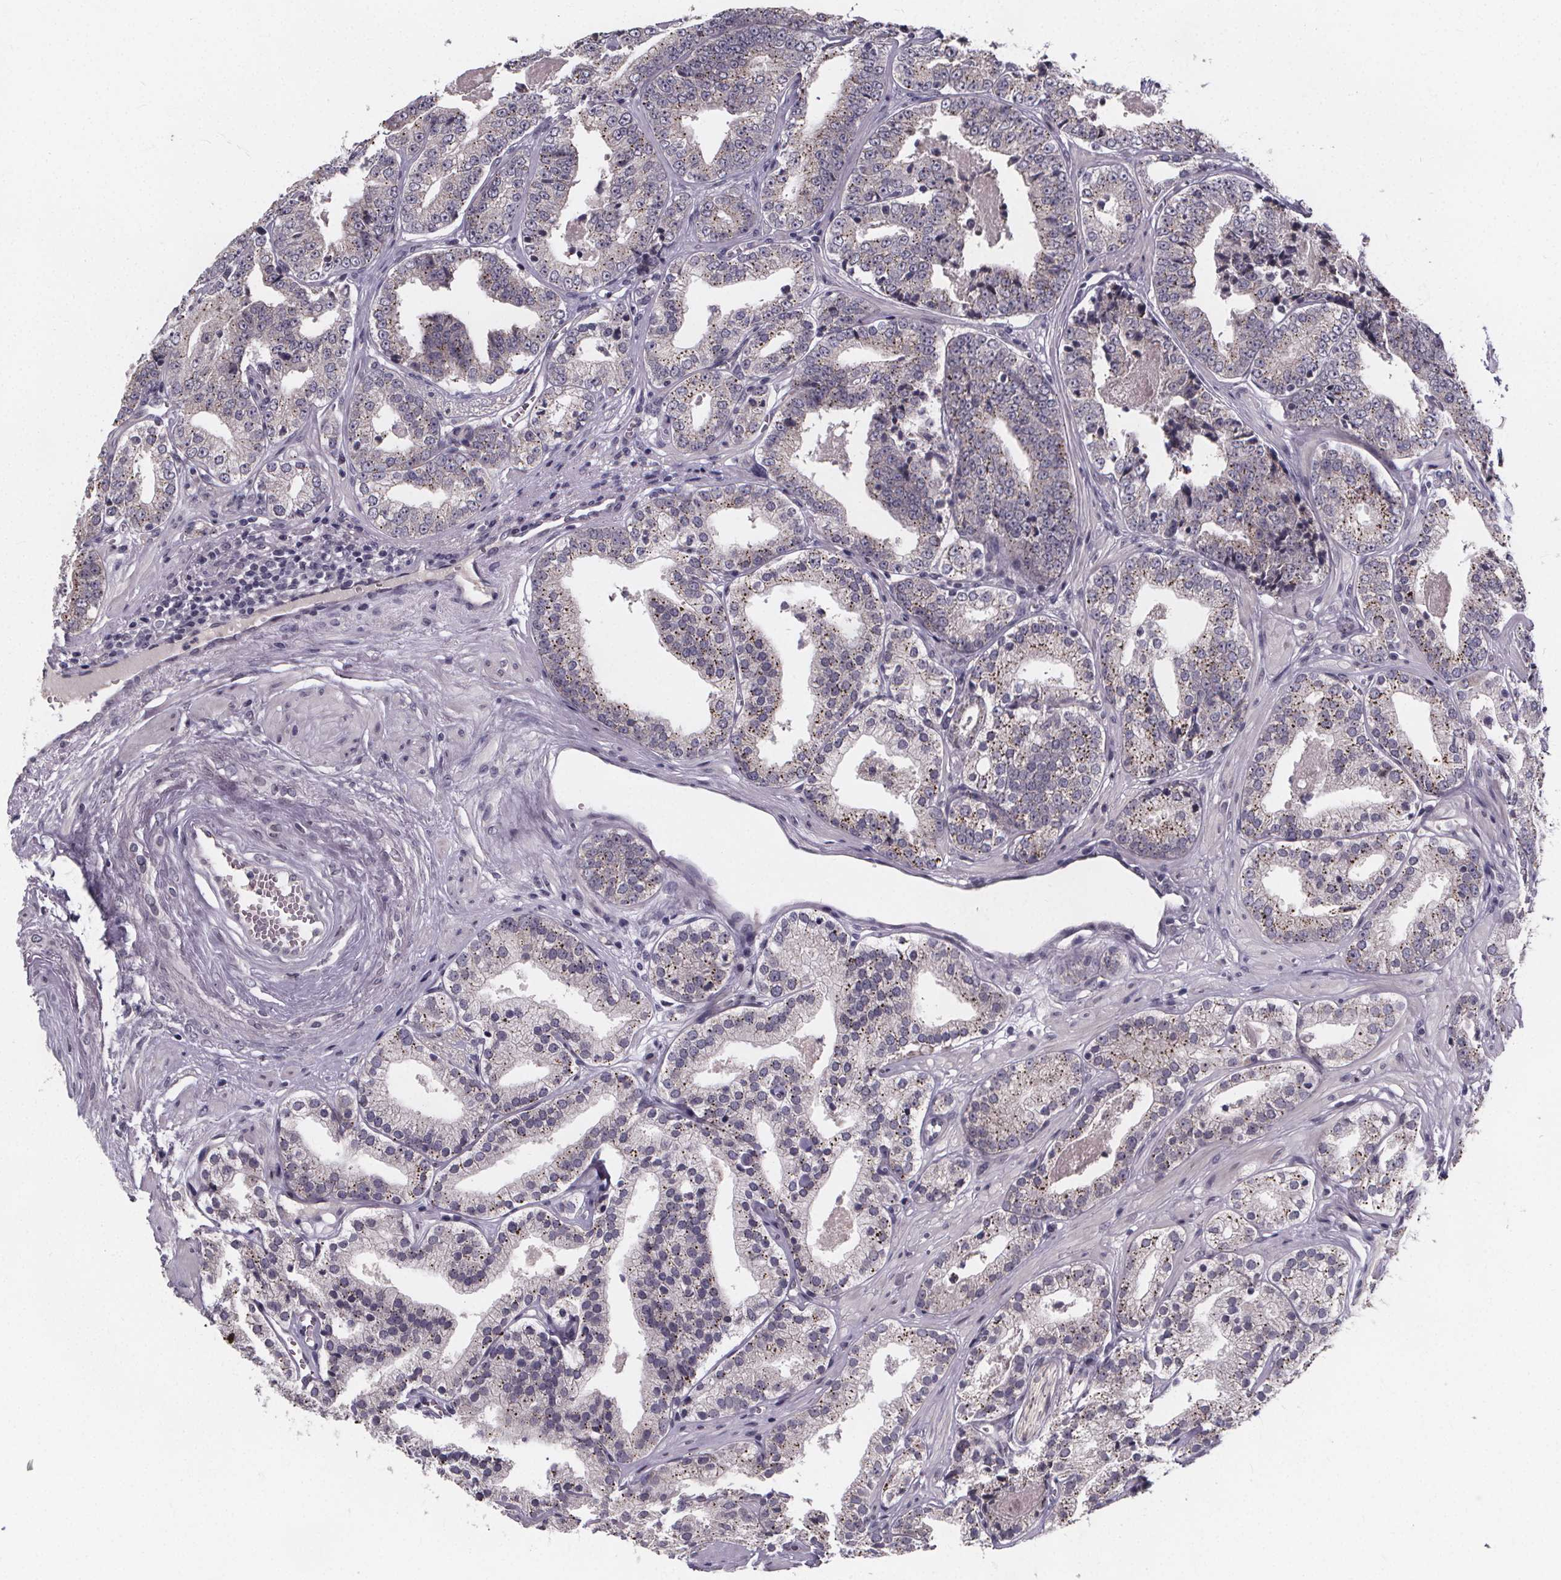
{"staining": {"intensity": "weak", "quantity": "25%-75%", "location": "cytoplasmic/membranous"}, "tissue": "prostate cancer", "cell_type": "Tumor cells", "image_type": "cancer", "snomed": [{"axis": "morphology", "description": "Adenocarcinoma, Low grade"}, {"axis": "topography", "description": "Prostate"}], "caption": "Immunohistochemistry (DAB (3,3'-diaminobenzidine)) staining of prostate cancer exhibits weak cytoplasmic/membranous protein positivity in about 25%-75% of tumor cells.", "gene": "FAM181B", "patient": {"sex": "male", "age": 60}}